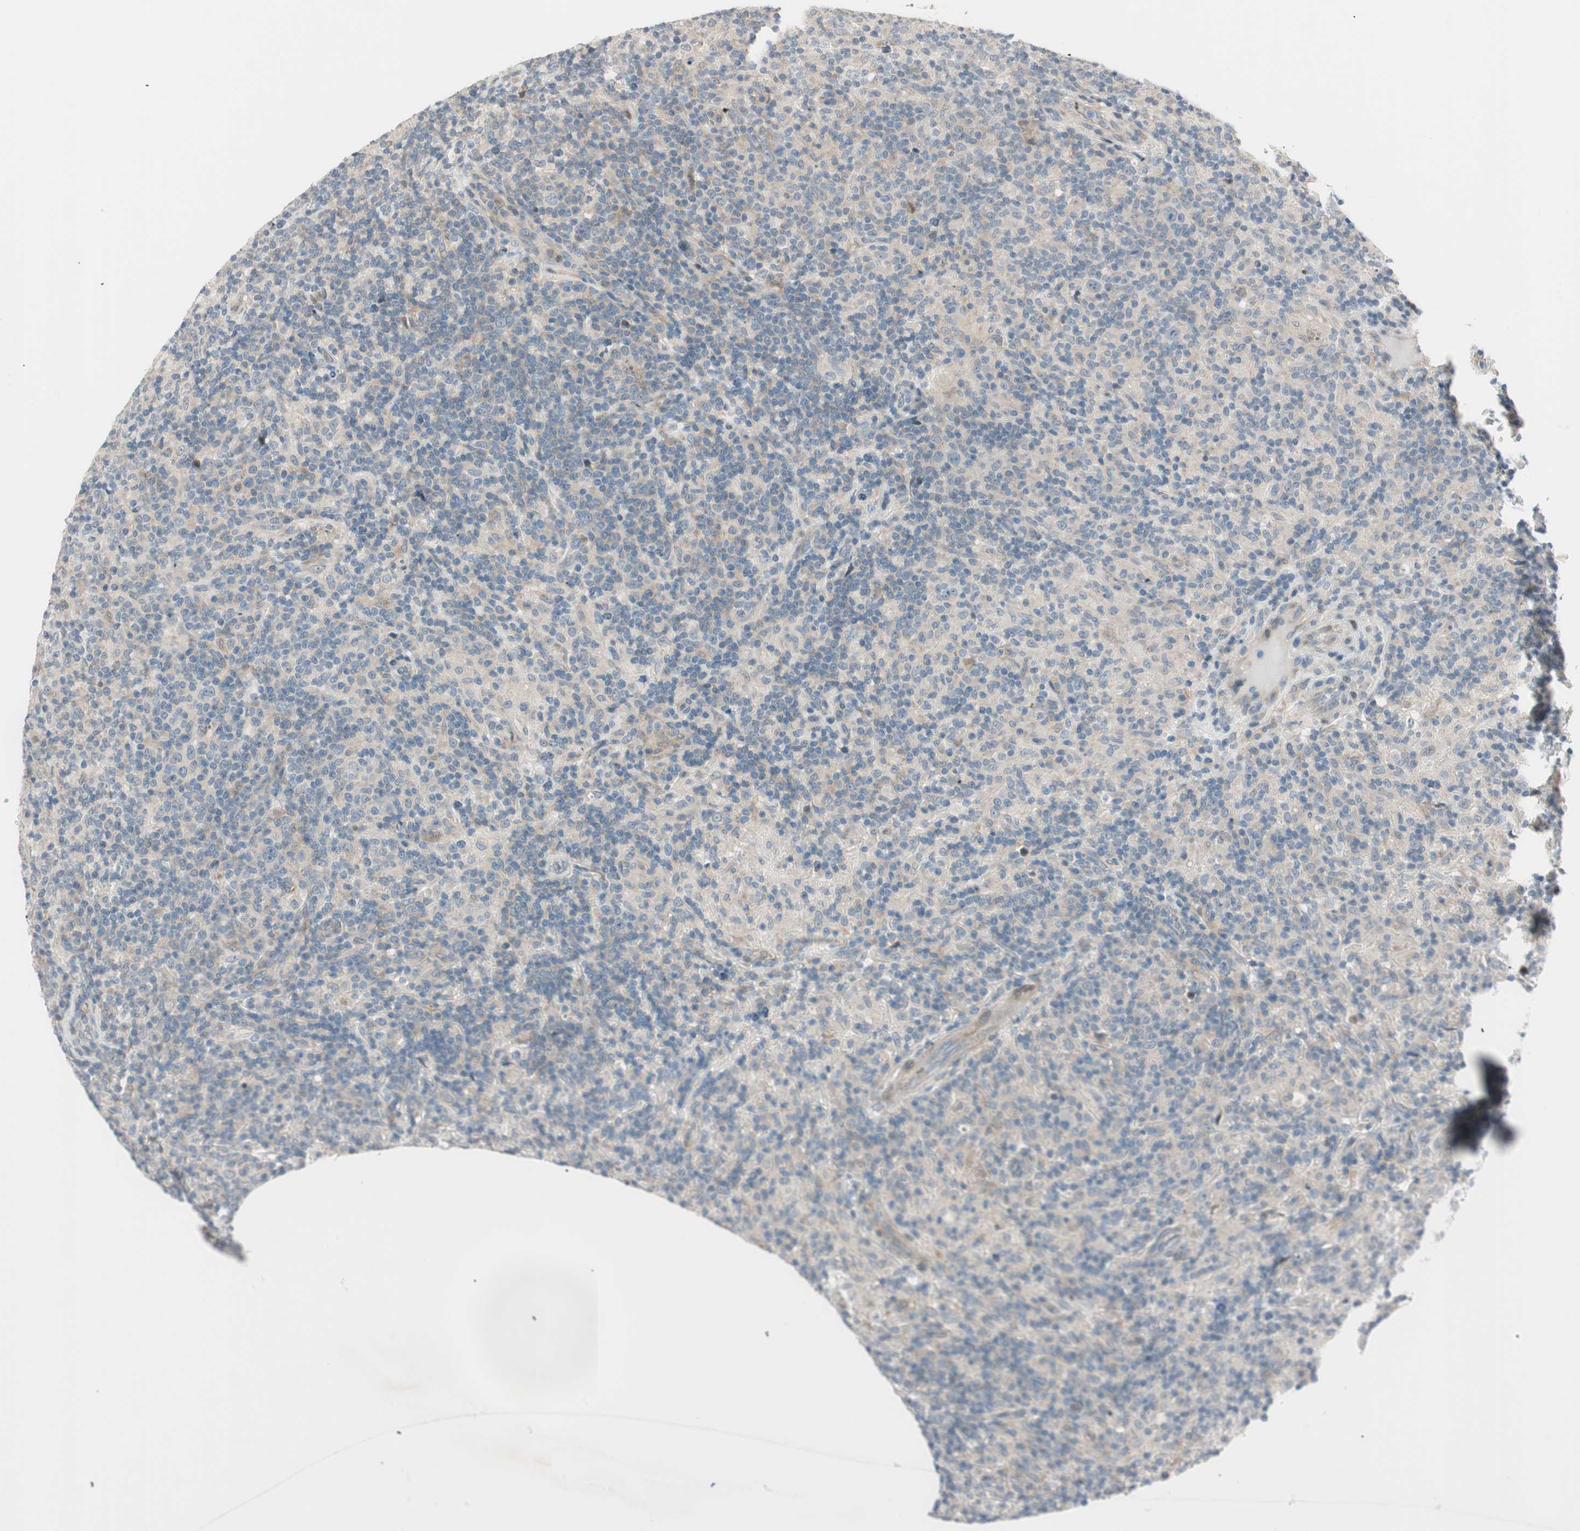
{"staining": {"intensity": "weak", "quantity": "<25%", "location": "cytoplasmic/membranous"}, "tissue": "lymphoma", "cell_type": "Tumor cells", "image_type": "cancer", "snomed": [{"axis": "morphology", "description": "Hodgkin's disease, NOS"}, {"axis": "topography", "description": "Lymph node"}], "caption": "Tumor cells show no significant expression in lymphoma.", "gene": "CGRRF1", "patient": {"sex": "male", "age": 70}}